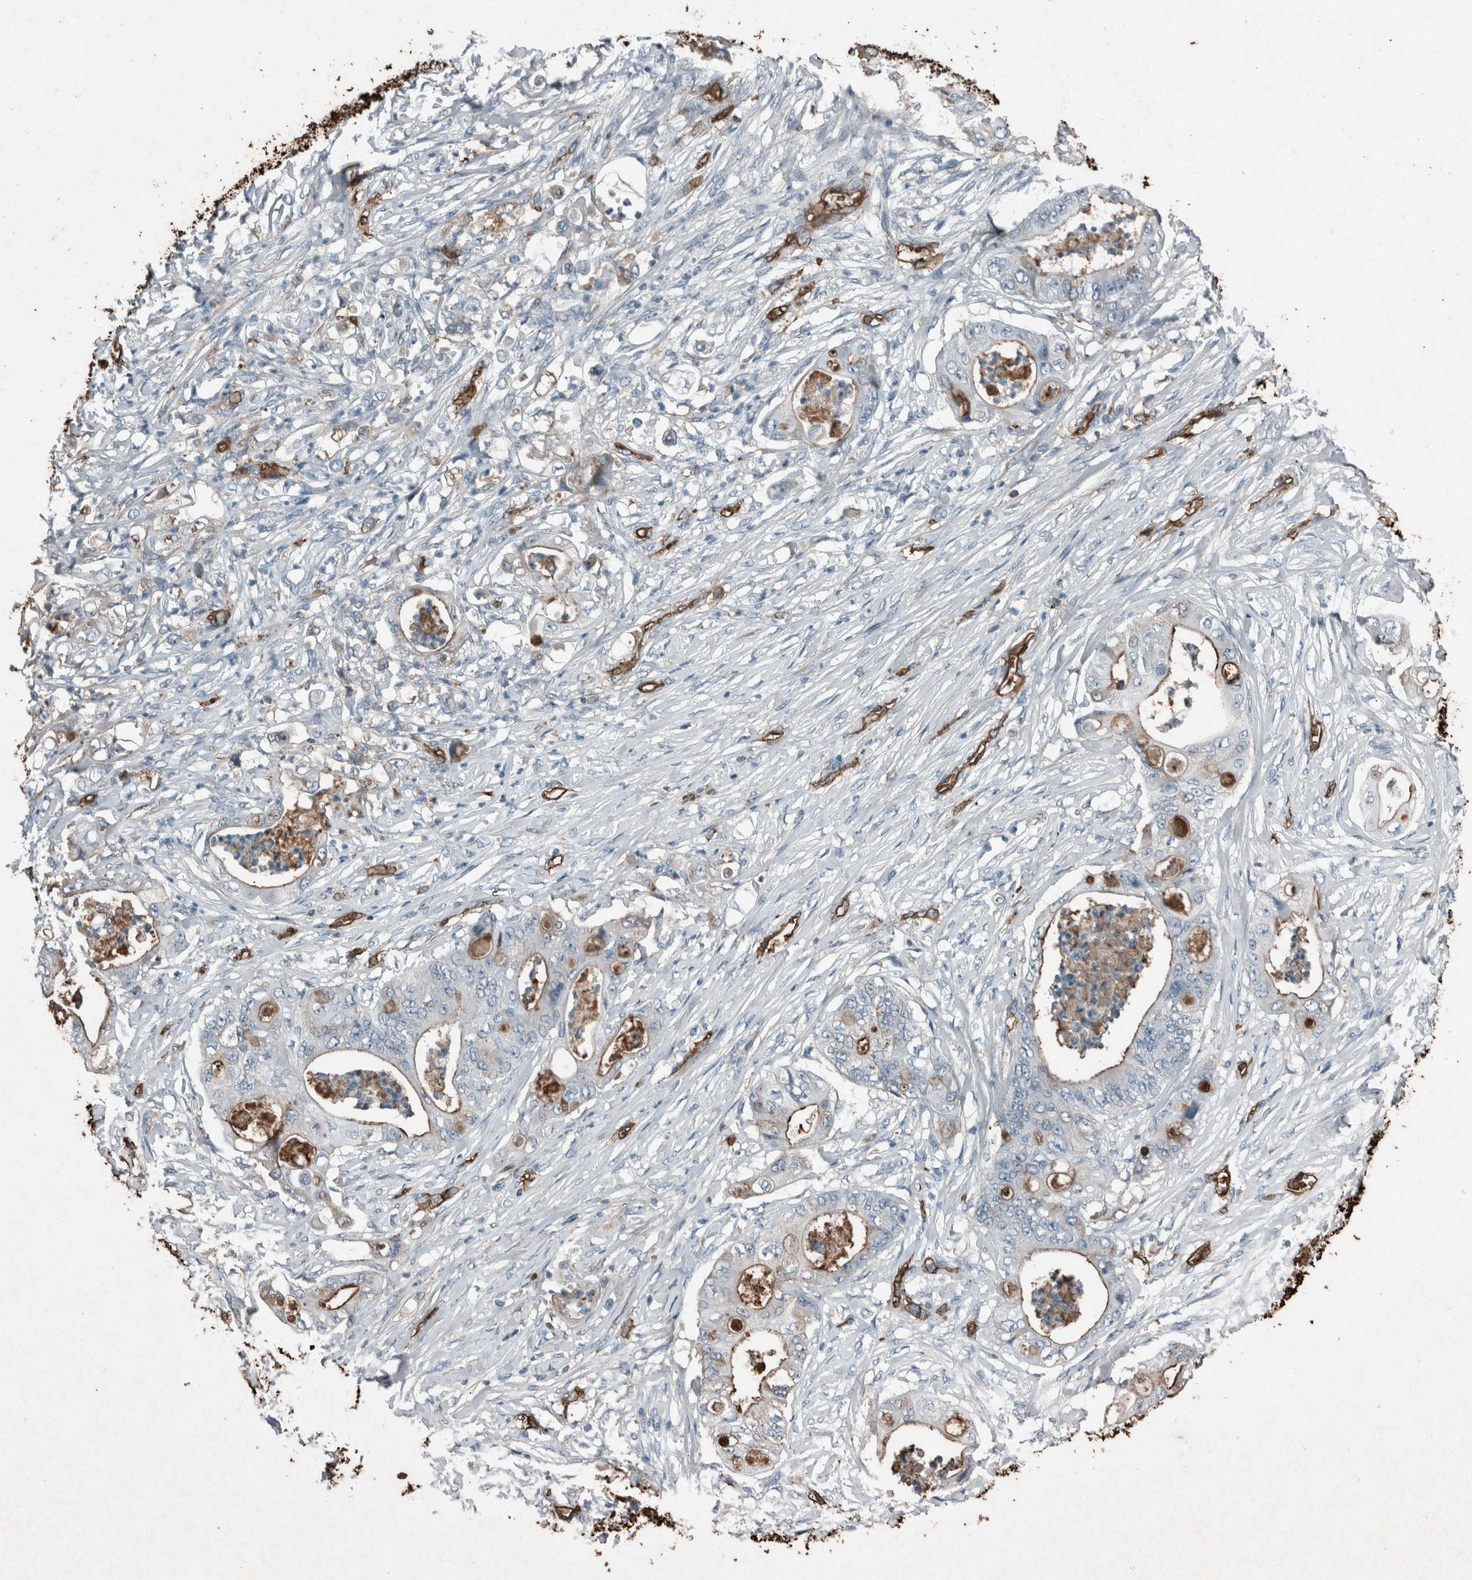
{"staining": {"intensity": "moderate", "quantity": "<25%", "location": "cytoplasmic/membranous"}, "tissue": "stomach cancer", "cell_type": "Tumor cells", "image_type": "cancer", "snomed": [{"axis": "morphology", "description": "Adenocarcinoma, NOS"}, {"axis": "topography", "description": "Stomach"}], "caption": "Stomach adenocarcinoma stained with a brown dye displays moderate cytoplasmic/membranous positive expression in approximately <25% of tumor cells.", "gene": "LBP", "patient": {"sex": "female", "age": 73}}